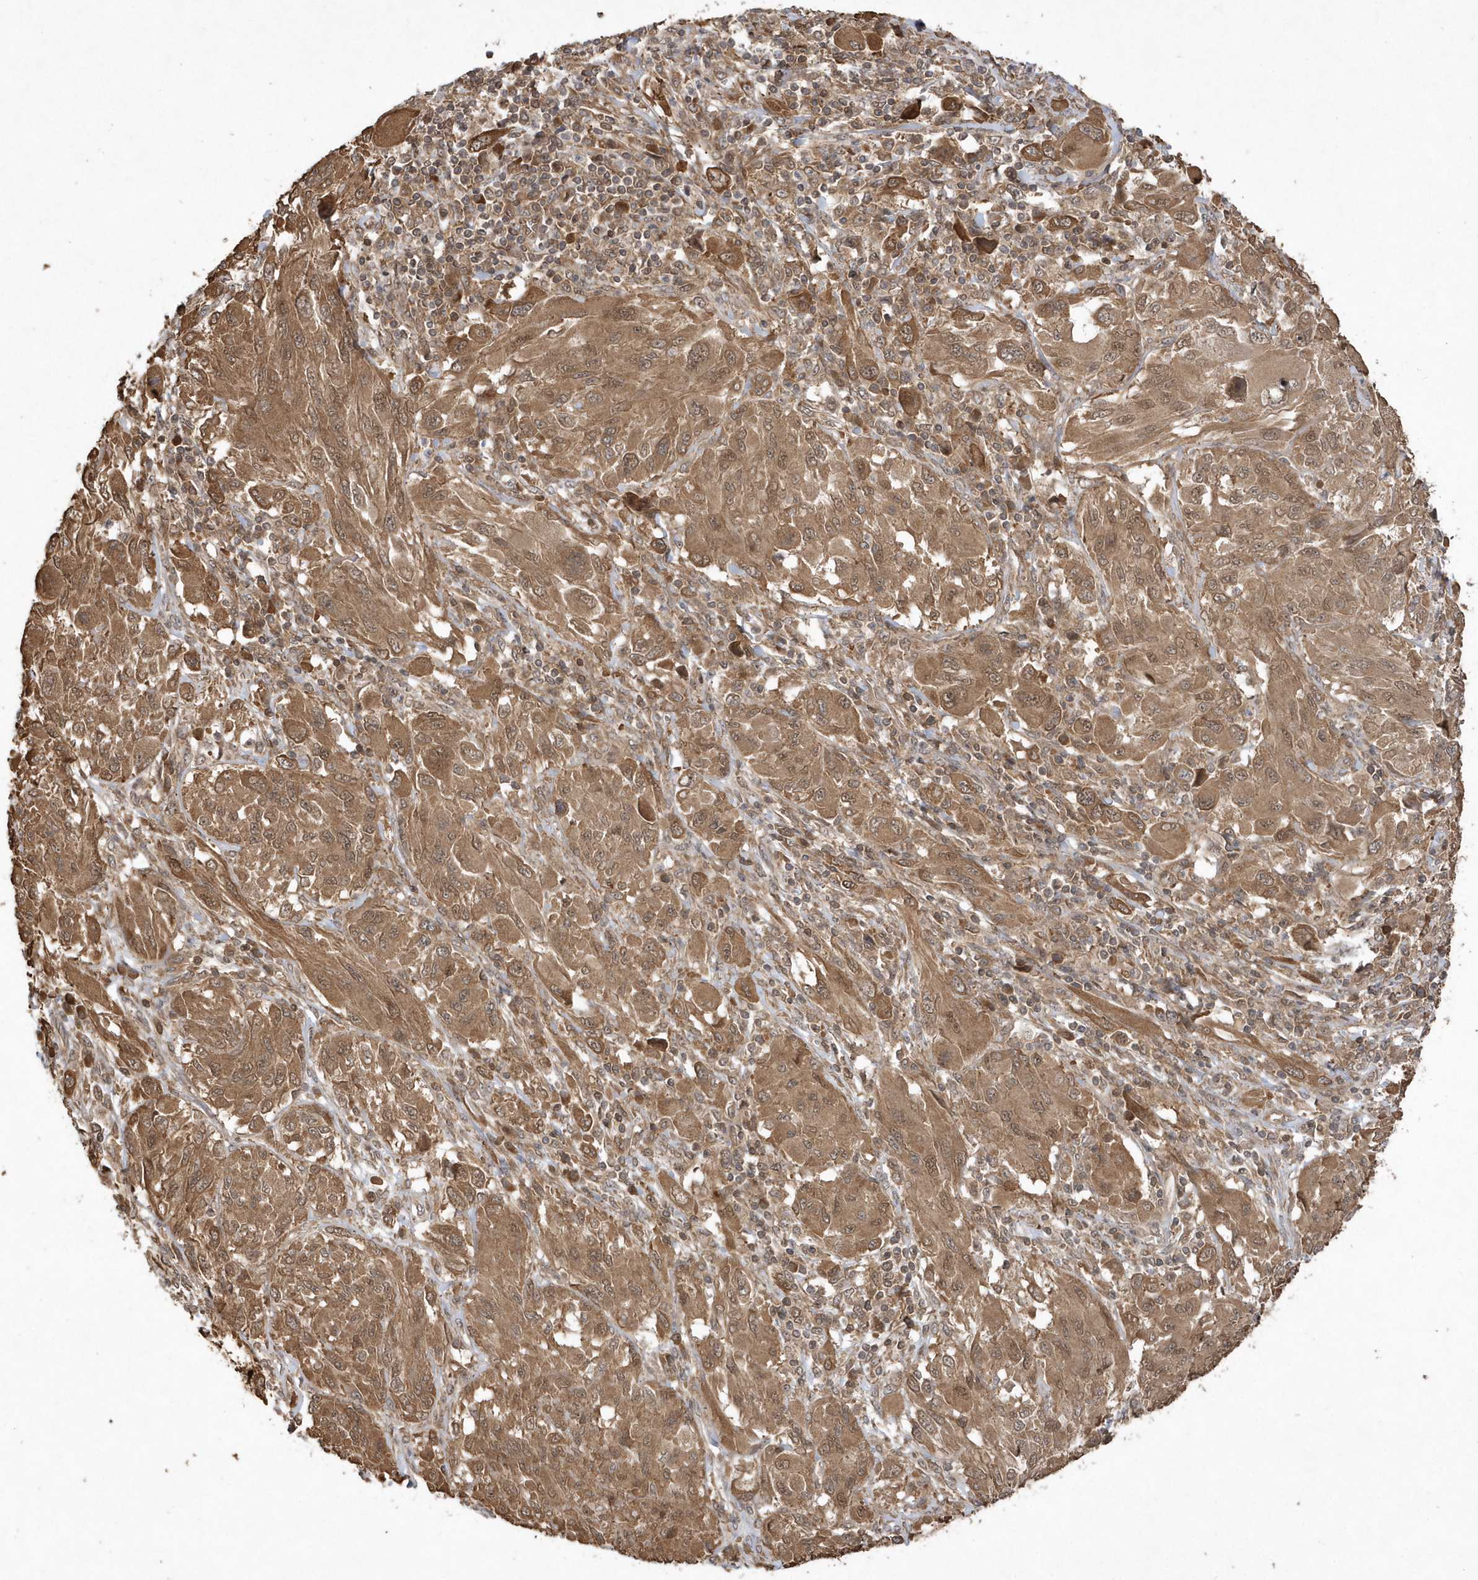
{"staining": {"intensity": "moderate", "quantity": ">75%", "location": "cytoplasmic/membranous,nuclear"}, "tissue": "melanoma", "cell_type": "Tumor cells", "image_type": "cancer", "snomed": [{"axis": "morphology", "description": "Malignant melanoma, NOS"}, {"axis": "topography", "description": "Skin"}], "caption": "DAB (3,3'-diaminobenzidine) immunohistochemical staining of human malignant melanoma reveals moderate cytoplasmic/membranous and nuclear protein positivity in approximately >75% of tumor cells.", "gene": "GFM2", "patient": {"sex": "female", "age": 91}}